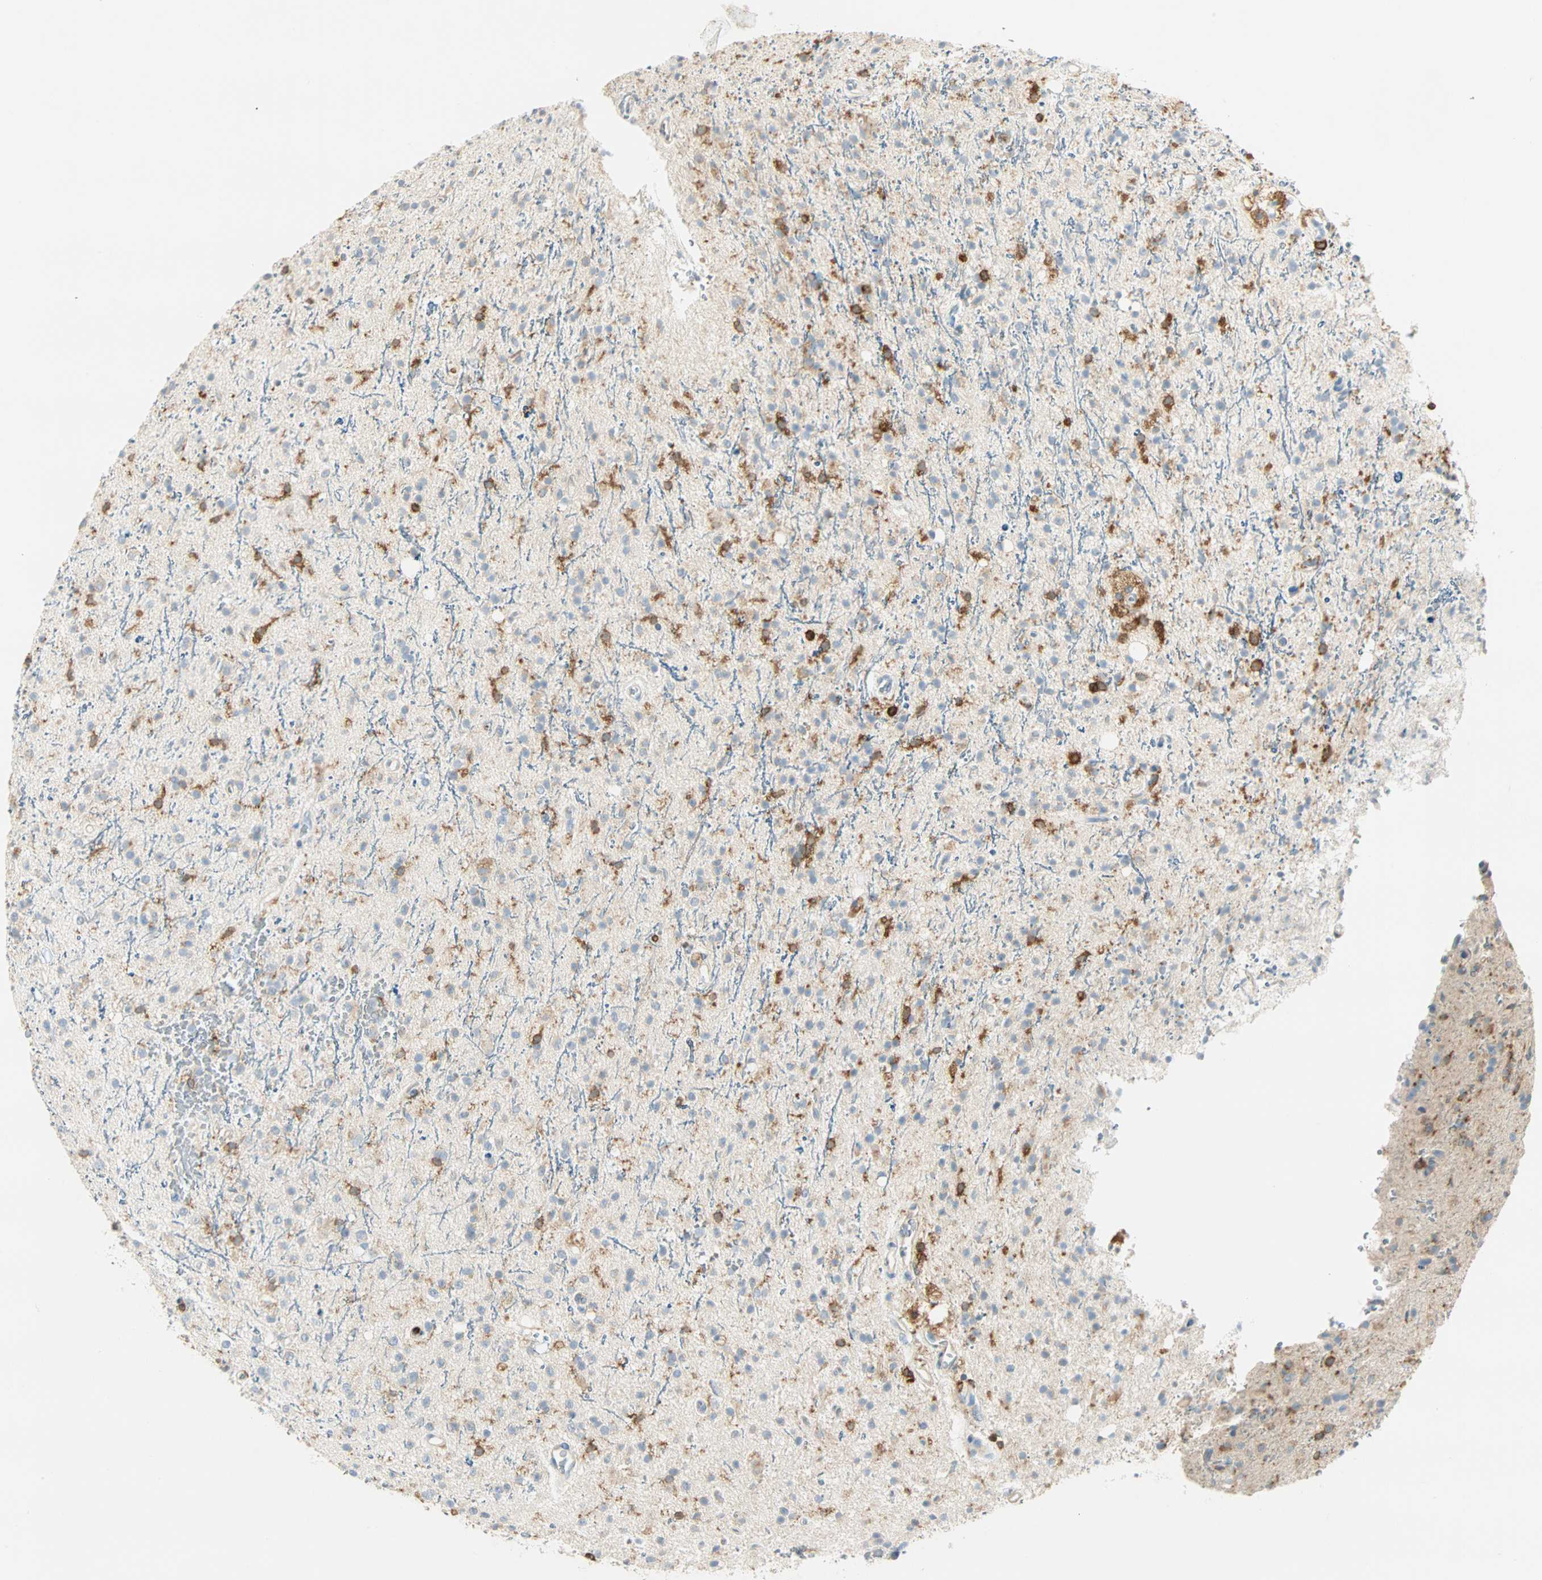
{"staining": {"intensity": "weak", "quantity": "25%-75%", "location": "cytoplasmic/membranous"}, "tissue": "glioma", "cell_type": "Tumor cells", "image_type": "cancer", "snomed": [{"axis": "morphology", "description": "Glioma, malignant, High grade"}, {"axis": "topography", "description": "Brain"}], "caption": "Immunohistochemical staining of human malignant glioma (high-grade) reveals low levels of weak cytoplasmic/membranous protein expression in about 25%-75% of tumor cells.", "gene": "FMNL1", "patient": {"sex": "male", "age": 47}}